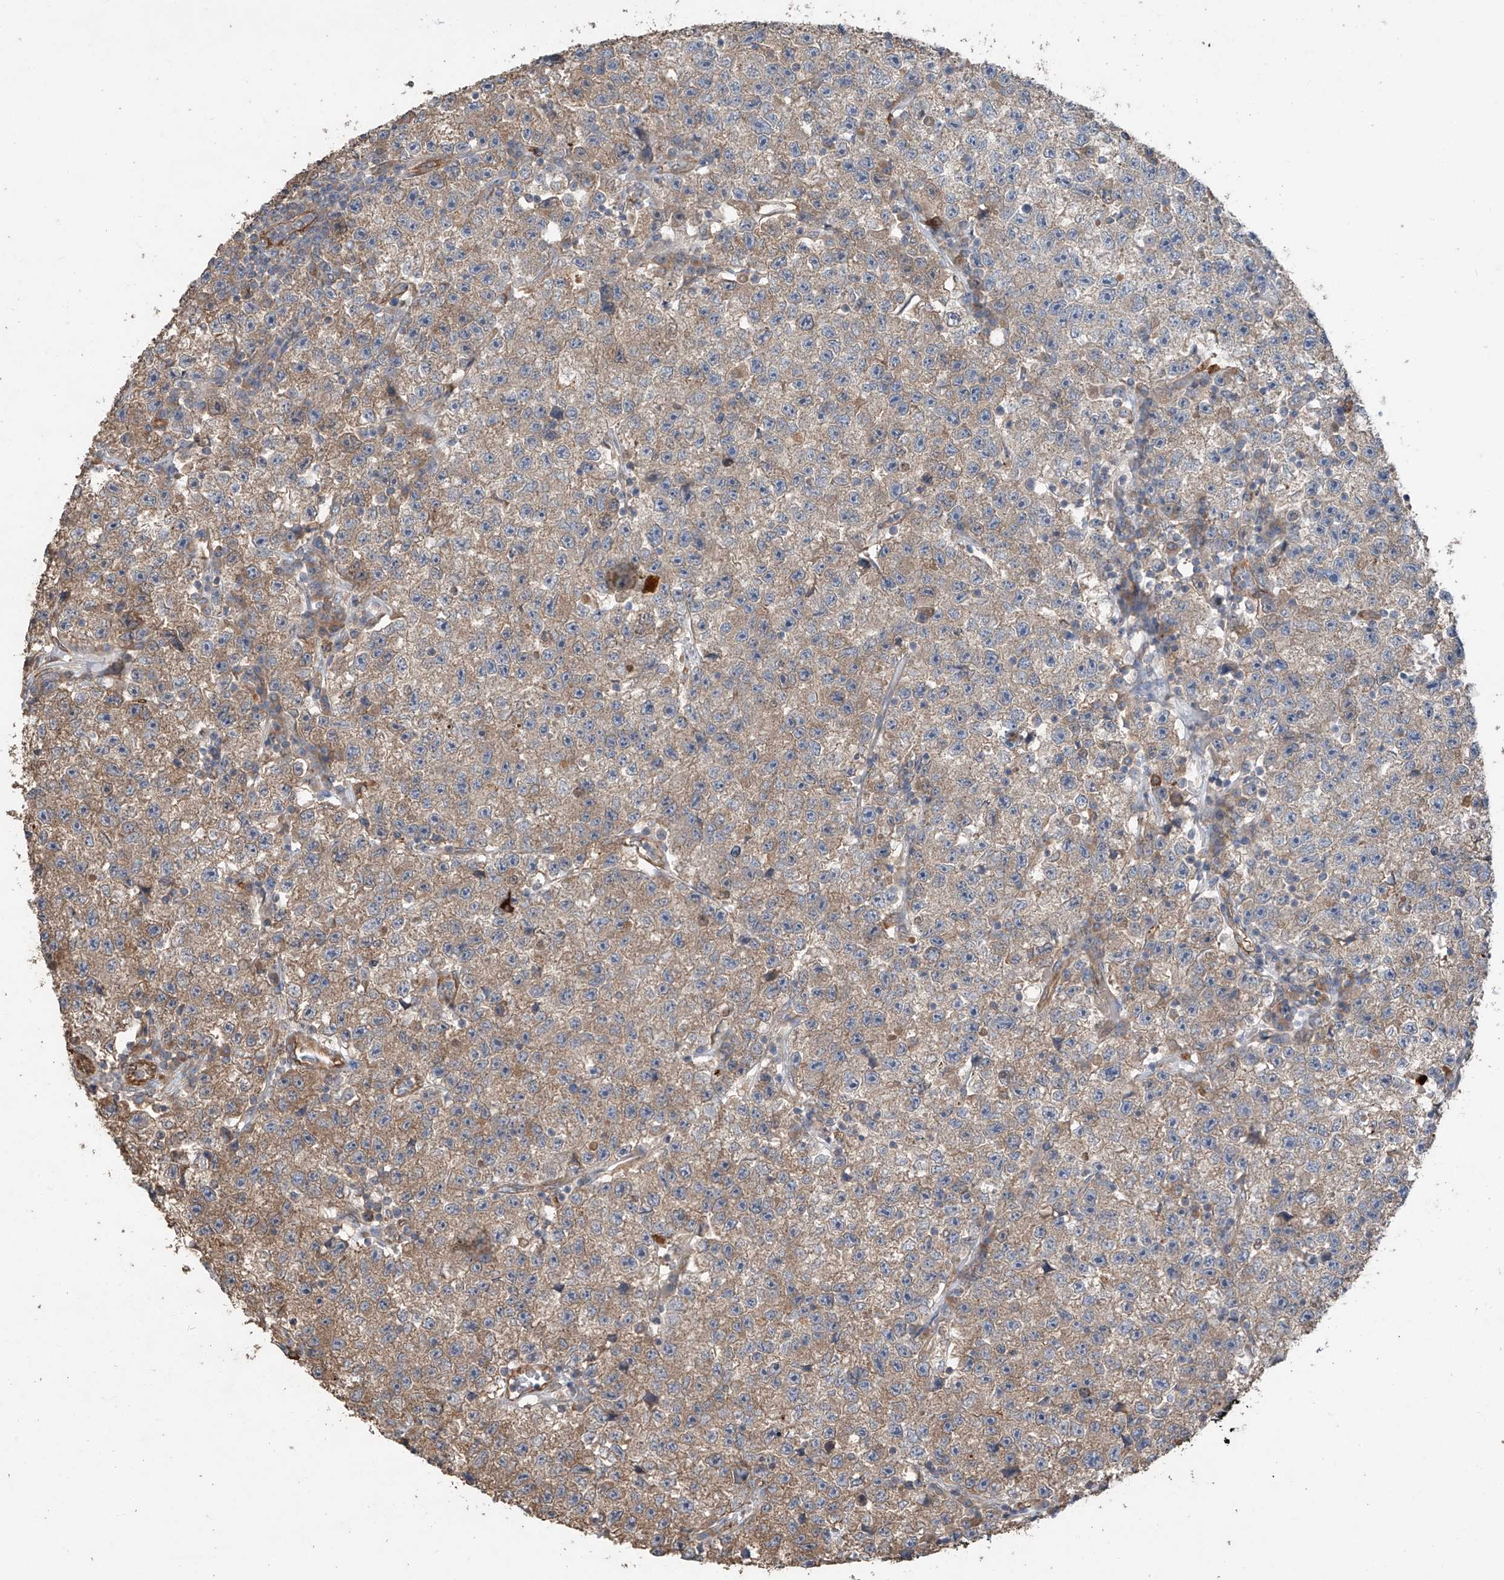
{"staining": {"intensity": "moderate", "quantity": "<25%", "location": "cytoplasmic/membranous"}, "tissue": "testis cancer", "cell_type": "Tumor cells", "image_type": "cancer", "snomed": [{"axis": "morphology", "description": "Seminoma, NOS"}, {"axis": "topography", "description": "Testis"}], "caption": "Immunohistochemical staining of human testis cancer (seminoma) reveals moderate cytoplasmic/membranous protein expression in approximately <25% of tumor cells.", "gene": "AGBL5", "patient": {"sex": "male", "age": 22}}